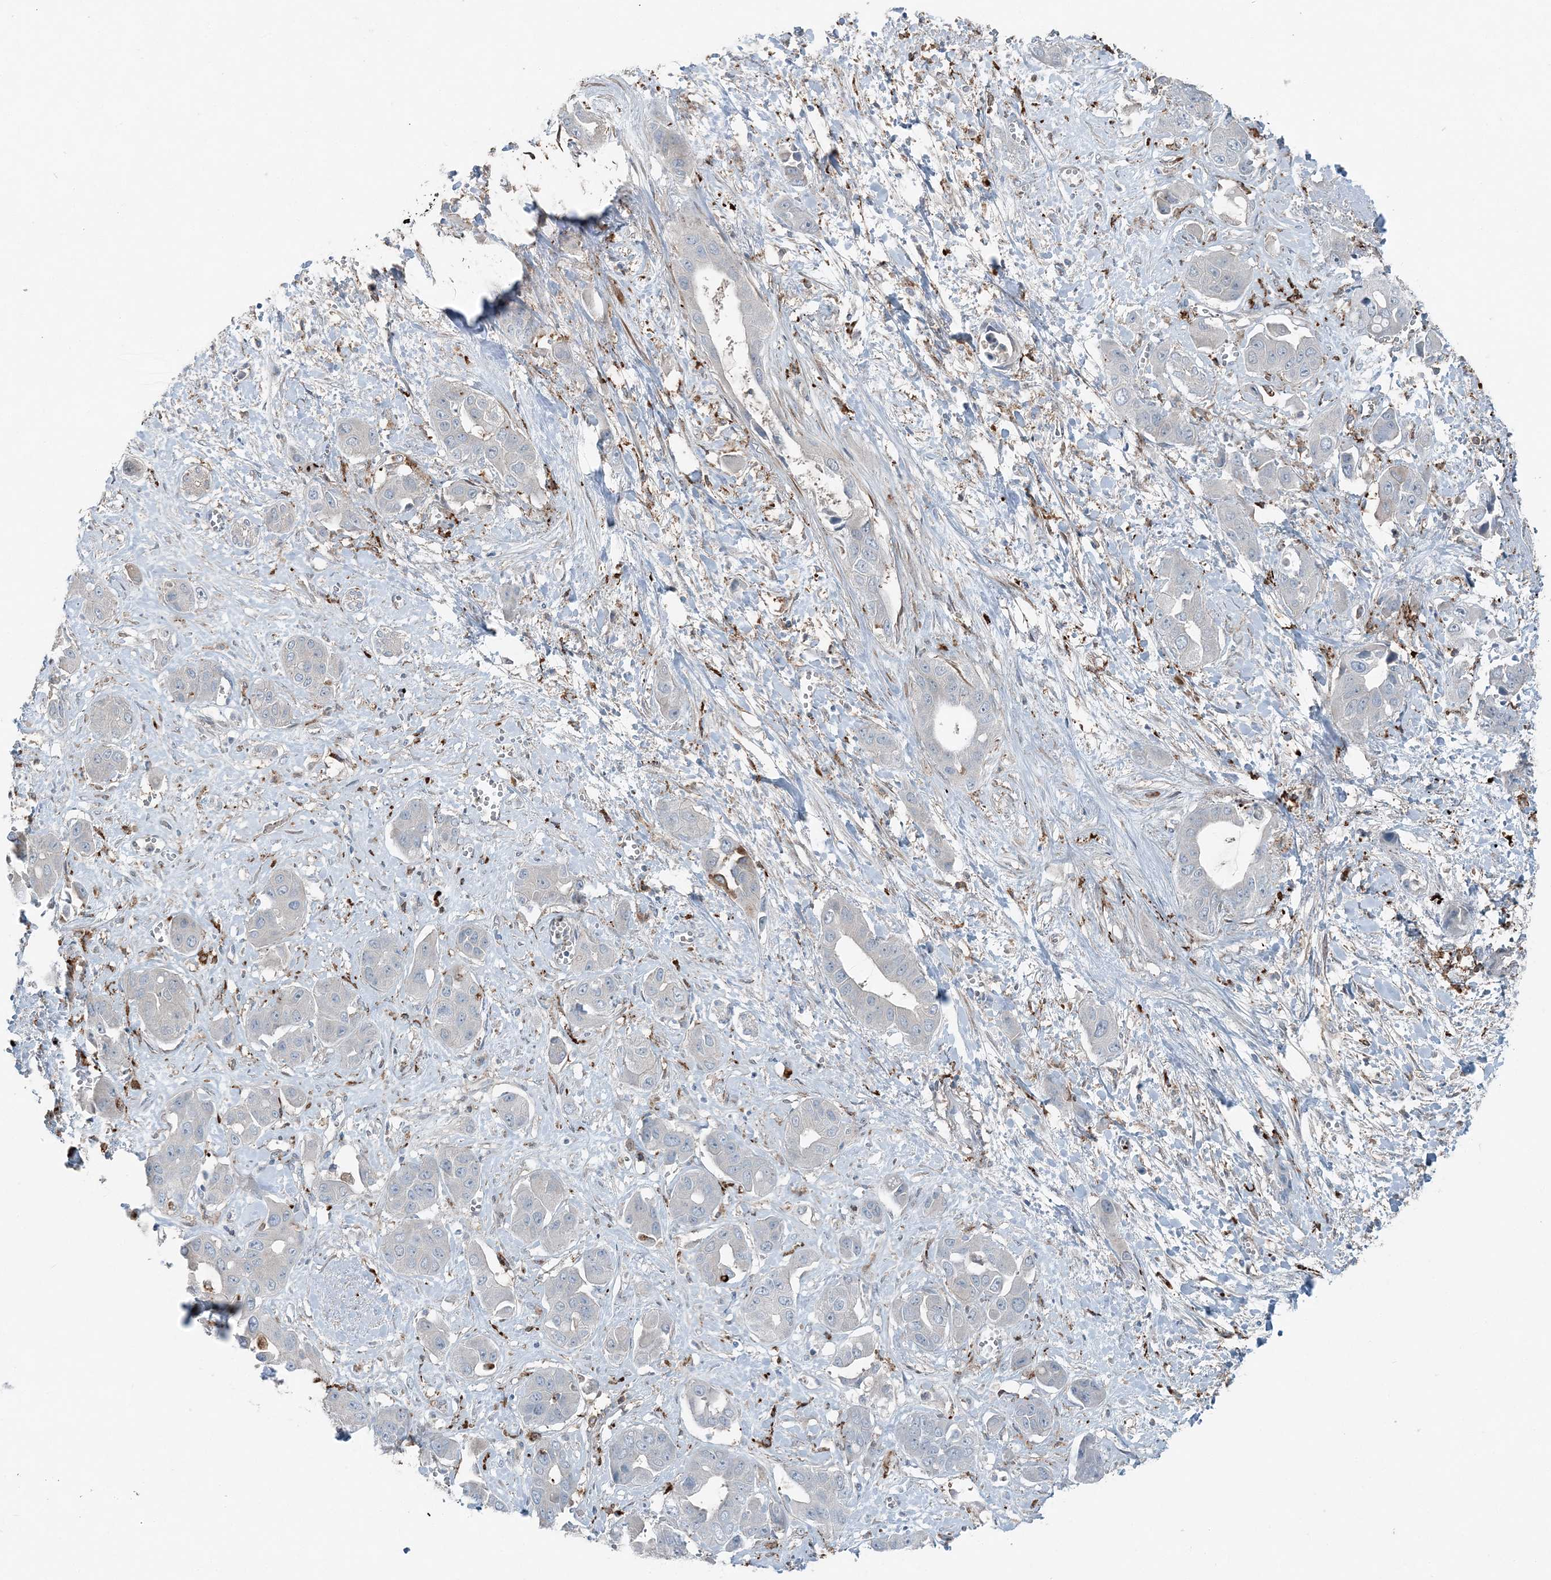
{"staining": {"intensity": "negative", "quantity": "none", "location": "none"}, "tissue": "liver cancer", "cell_type": "Tumor cells", "image_type": "cancer", "snomed": [{"axis": "morphology", "description": "Cholangiocarcinoma"}, {"axis": "topography", "description": "Liver"}], "caption": "Tumor cells are negative for brown protein staining in liver cholangiocarcinoma.", "gene": "KY", "patient": {"sex": "female", "age": 52}}